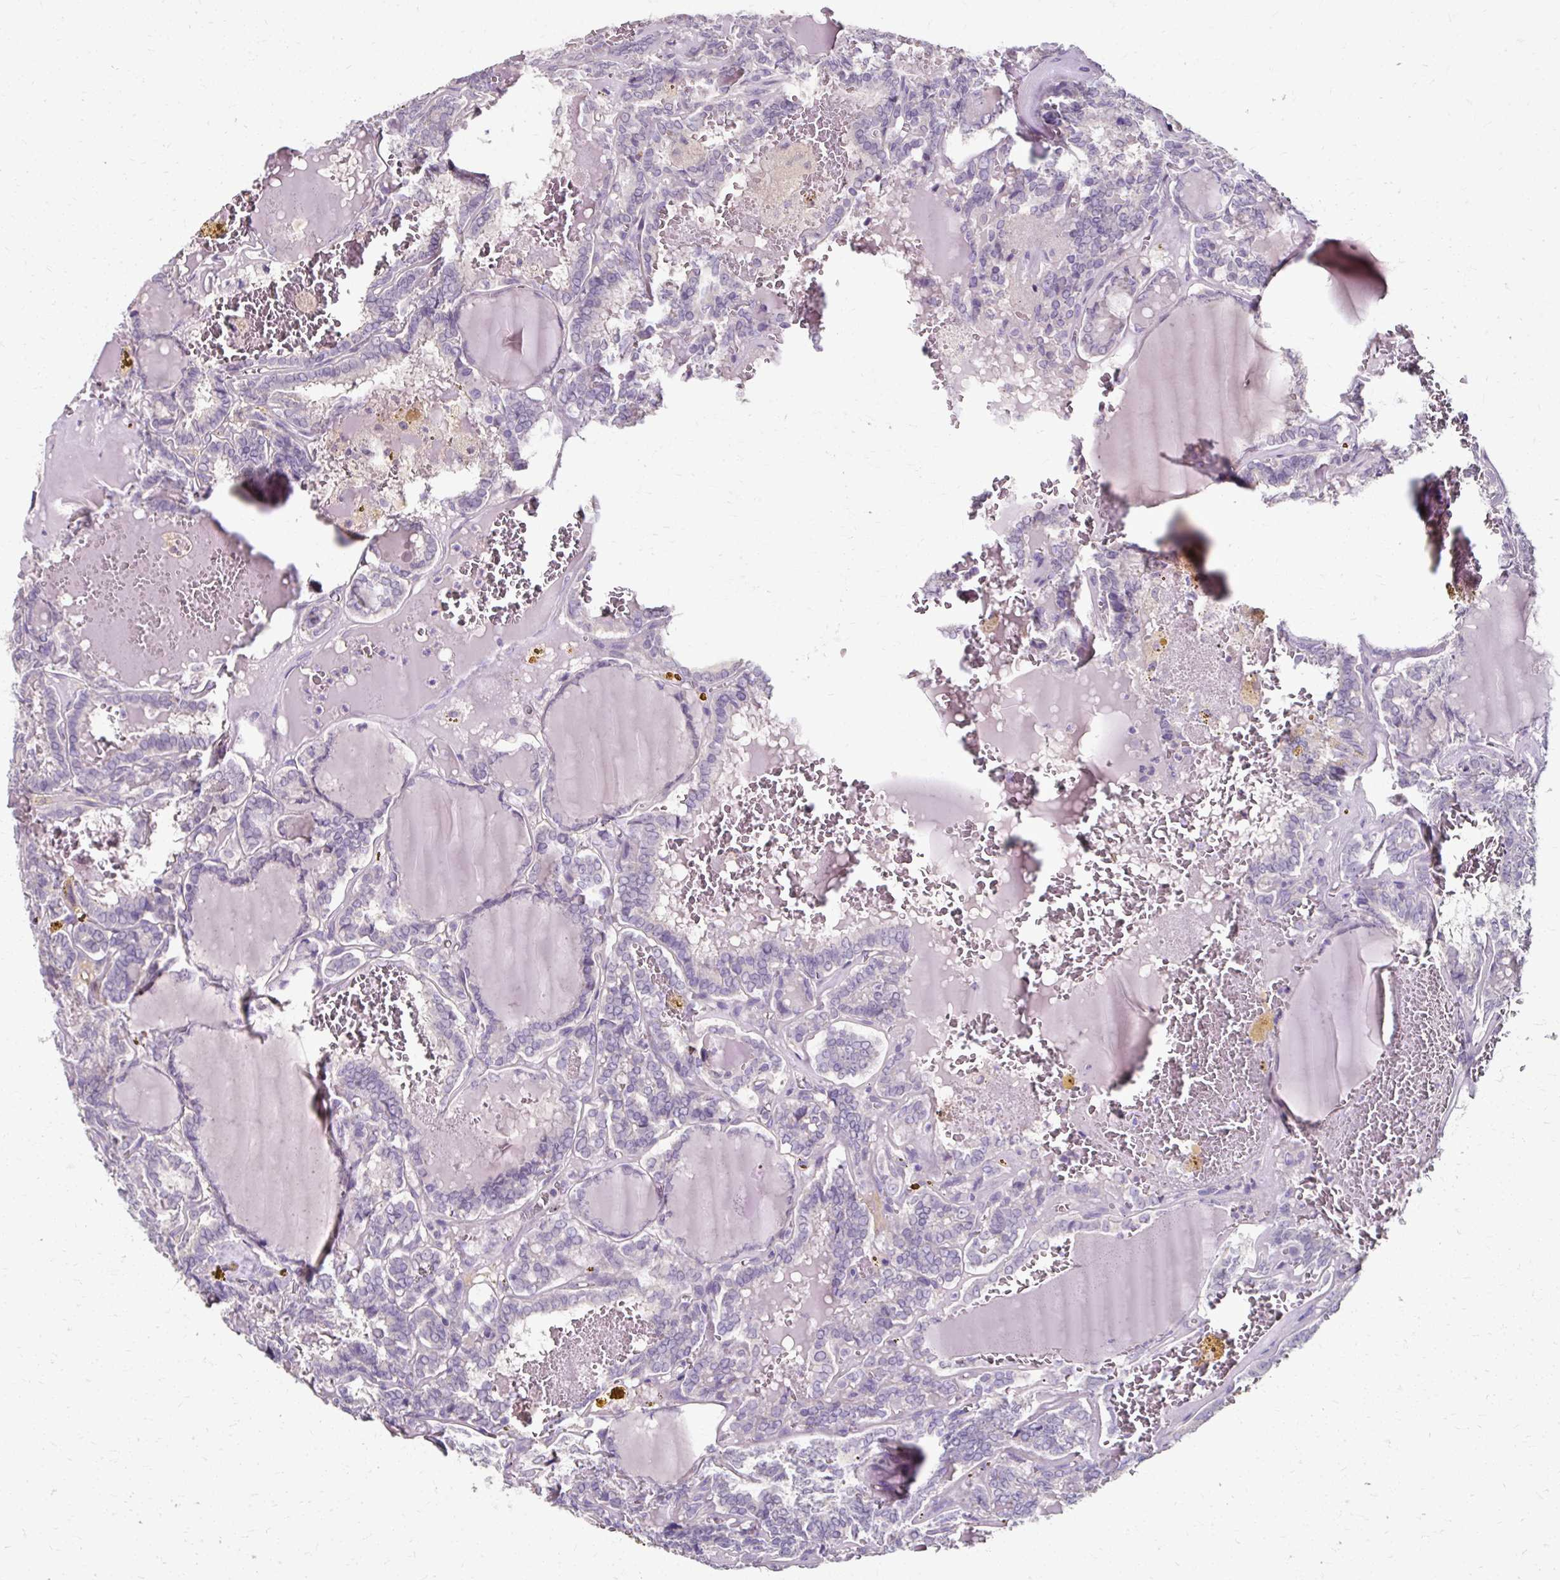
{"staining": {"intensity": "negative", "quantity": "none", "location": "none"}, "tissue": "thyroid cancer", "cell_type": "Tumor cells", "image_type": "cancer", "snomed": [{"axis": "morphology", "description": "Papillary adenocarcinoma, NOS"}, {"axis": "topography", "description": "Thyroid gland"}], "caption": "IHC image of neoplastic tissue: human thyroid papillary adenocarcinoma stained with DAB (3,3'-diaminobenzidine) exhibits no significant protein expression in tumor cells. The staining is performed using DAB brown chromogen with nuclei counter-stained in using hematoxylin.", "gene": "KLHL24", "patient": {"sex": "female", "age": 72}}